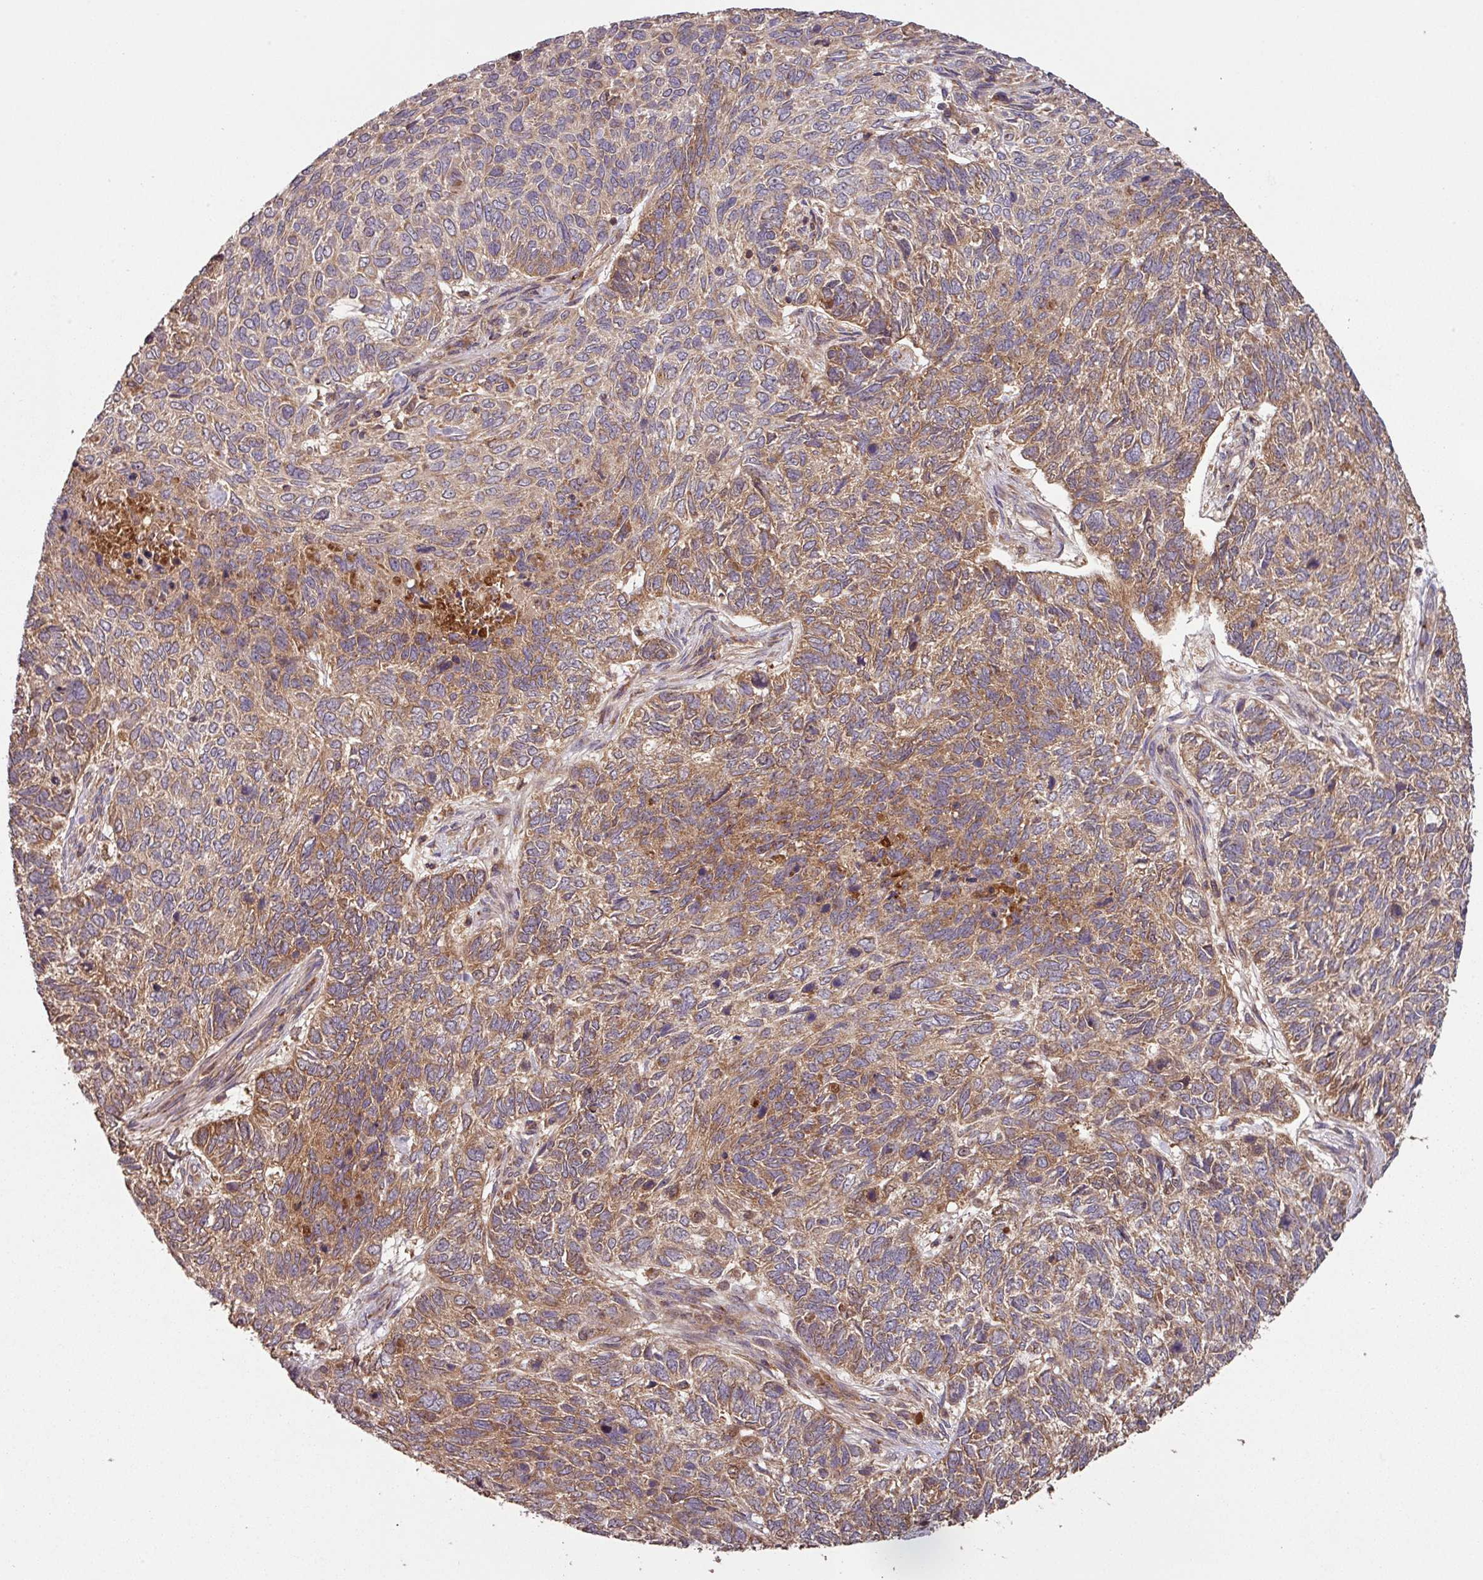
{"staining": {"intensity": "moderate", "quantity": ">75%", "location": "cytoplasmic/membranous"}, "tissue": "skin cancer", "cell_type": "Tumor cells", "image_type": "cancer", "snomed": [{"axis": "morphology", "description": "Basal cell carcinoma"}, {"axis": "topography", "description": "Skin"}], "caption": "Tumor cells demonstrate moderate cytoplasmic/membranous staining in about >75% of cells in skin cancer (basal cell carcinoma).", "gene": "MRRF", "patient": {"sex": "female", "age": 65}}